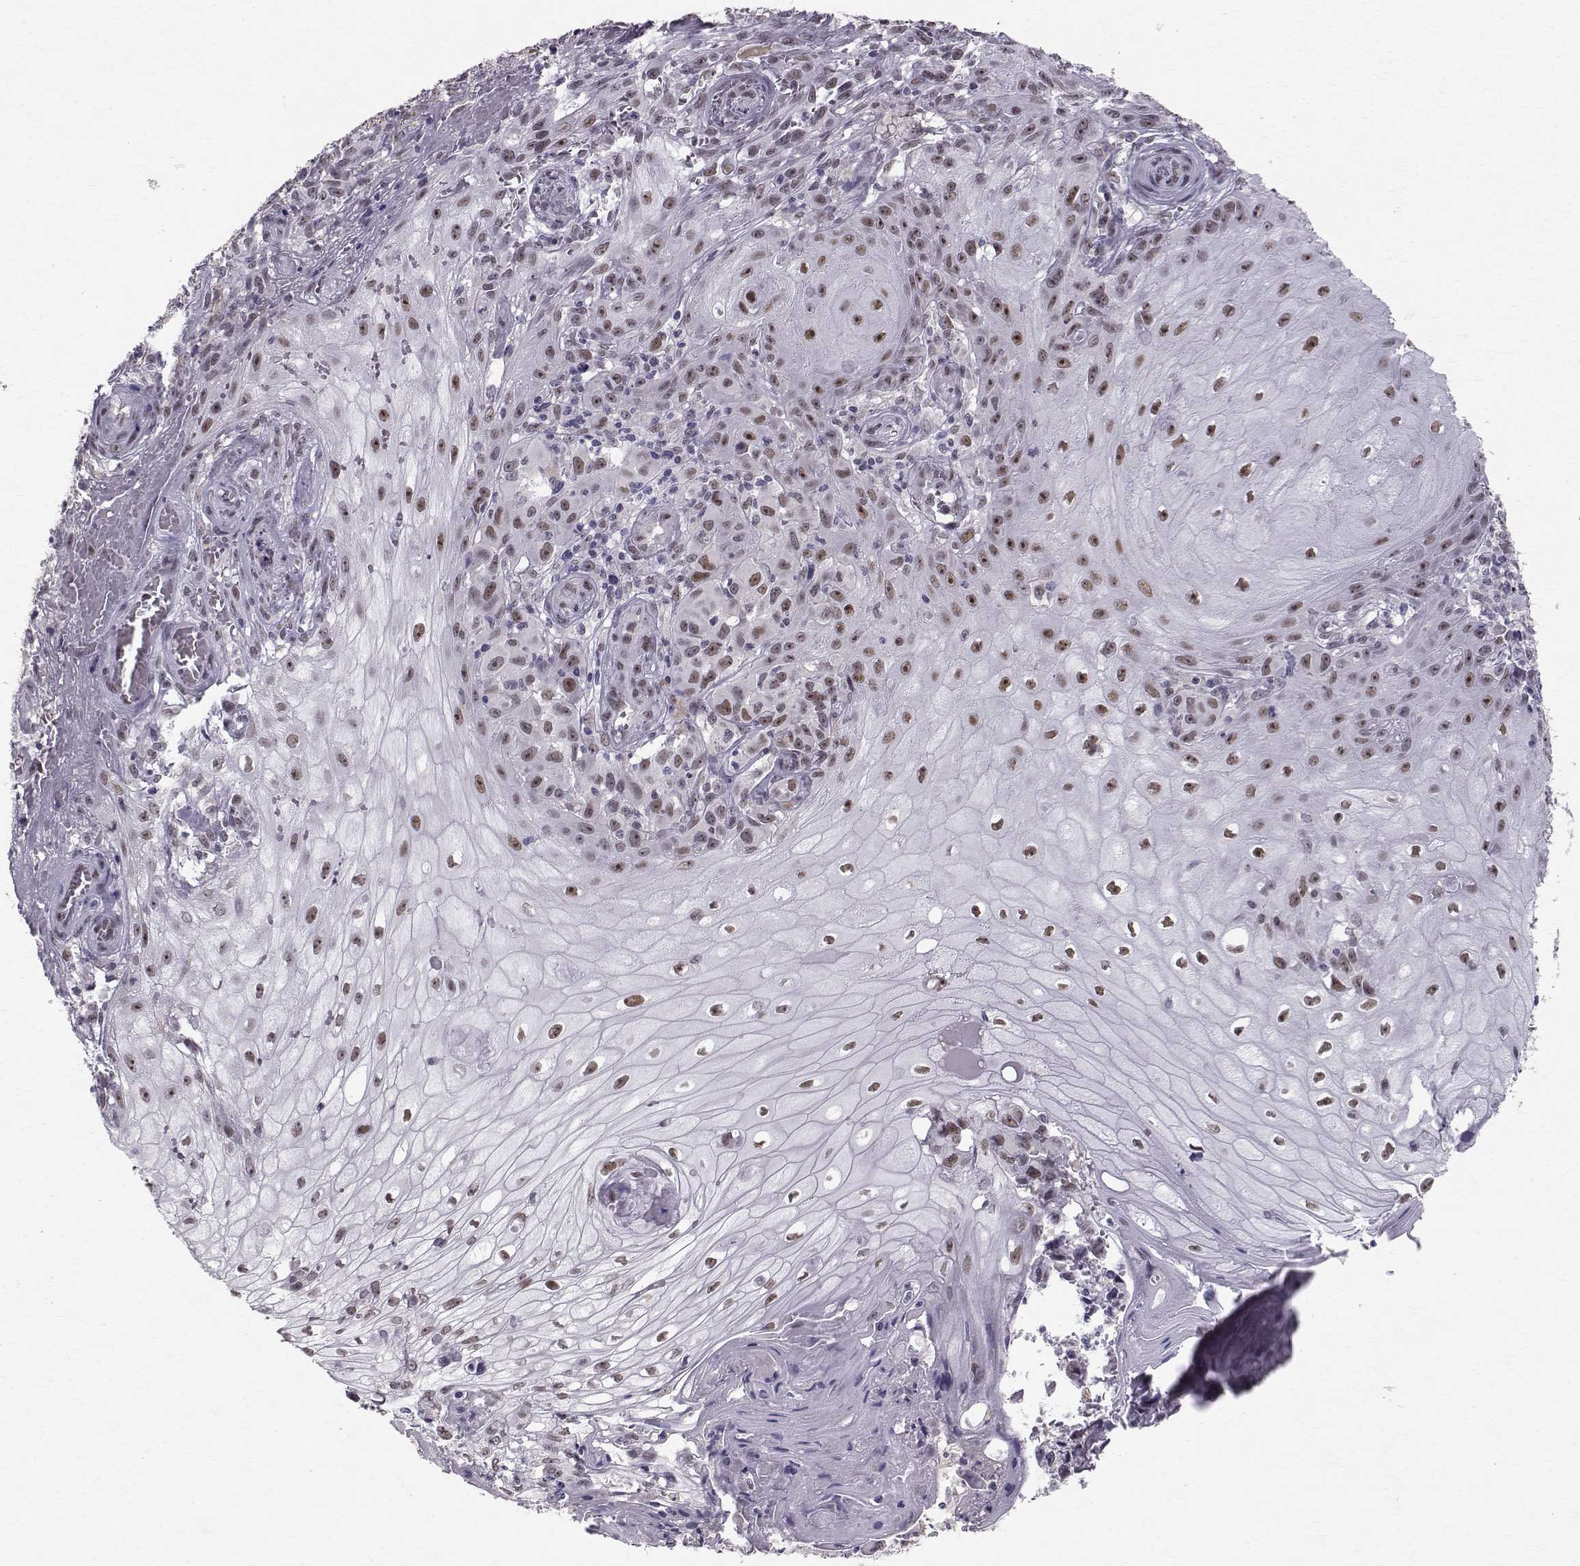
{"staining": {"intensity": "moderate", "quantity": "25%-75%", "location": "nuclear"}, "tissue": "melanoma", "cell_type": "Tumor cells", "image_type": "cancer", "snomed": [{"axis": "morphology", "description": "Malignant melanoma, NOS"}, {"axis": "topography", "description": "Skin"}], "caption": "Malignant melanoma stained with immunohistochemistry (IHC) shows moderate nuclear staining in approximately 25%-75% of tumor cells.", "gene": "RPP38", "patient": {"sex": "female", "age": 53}}